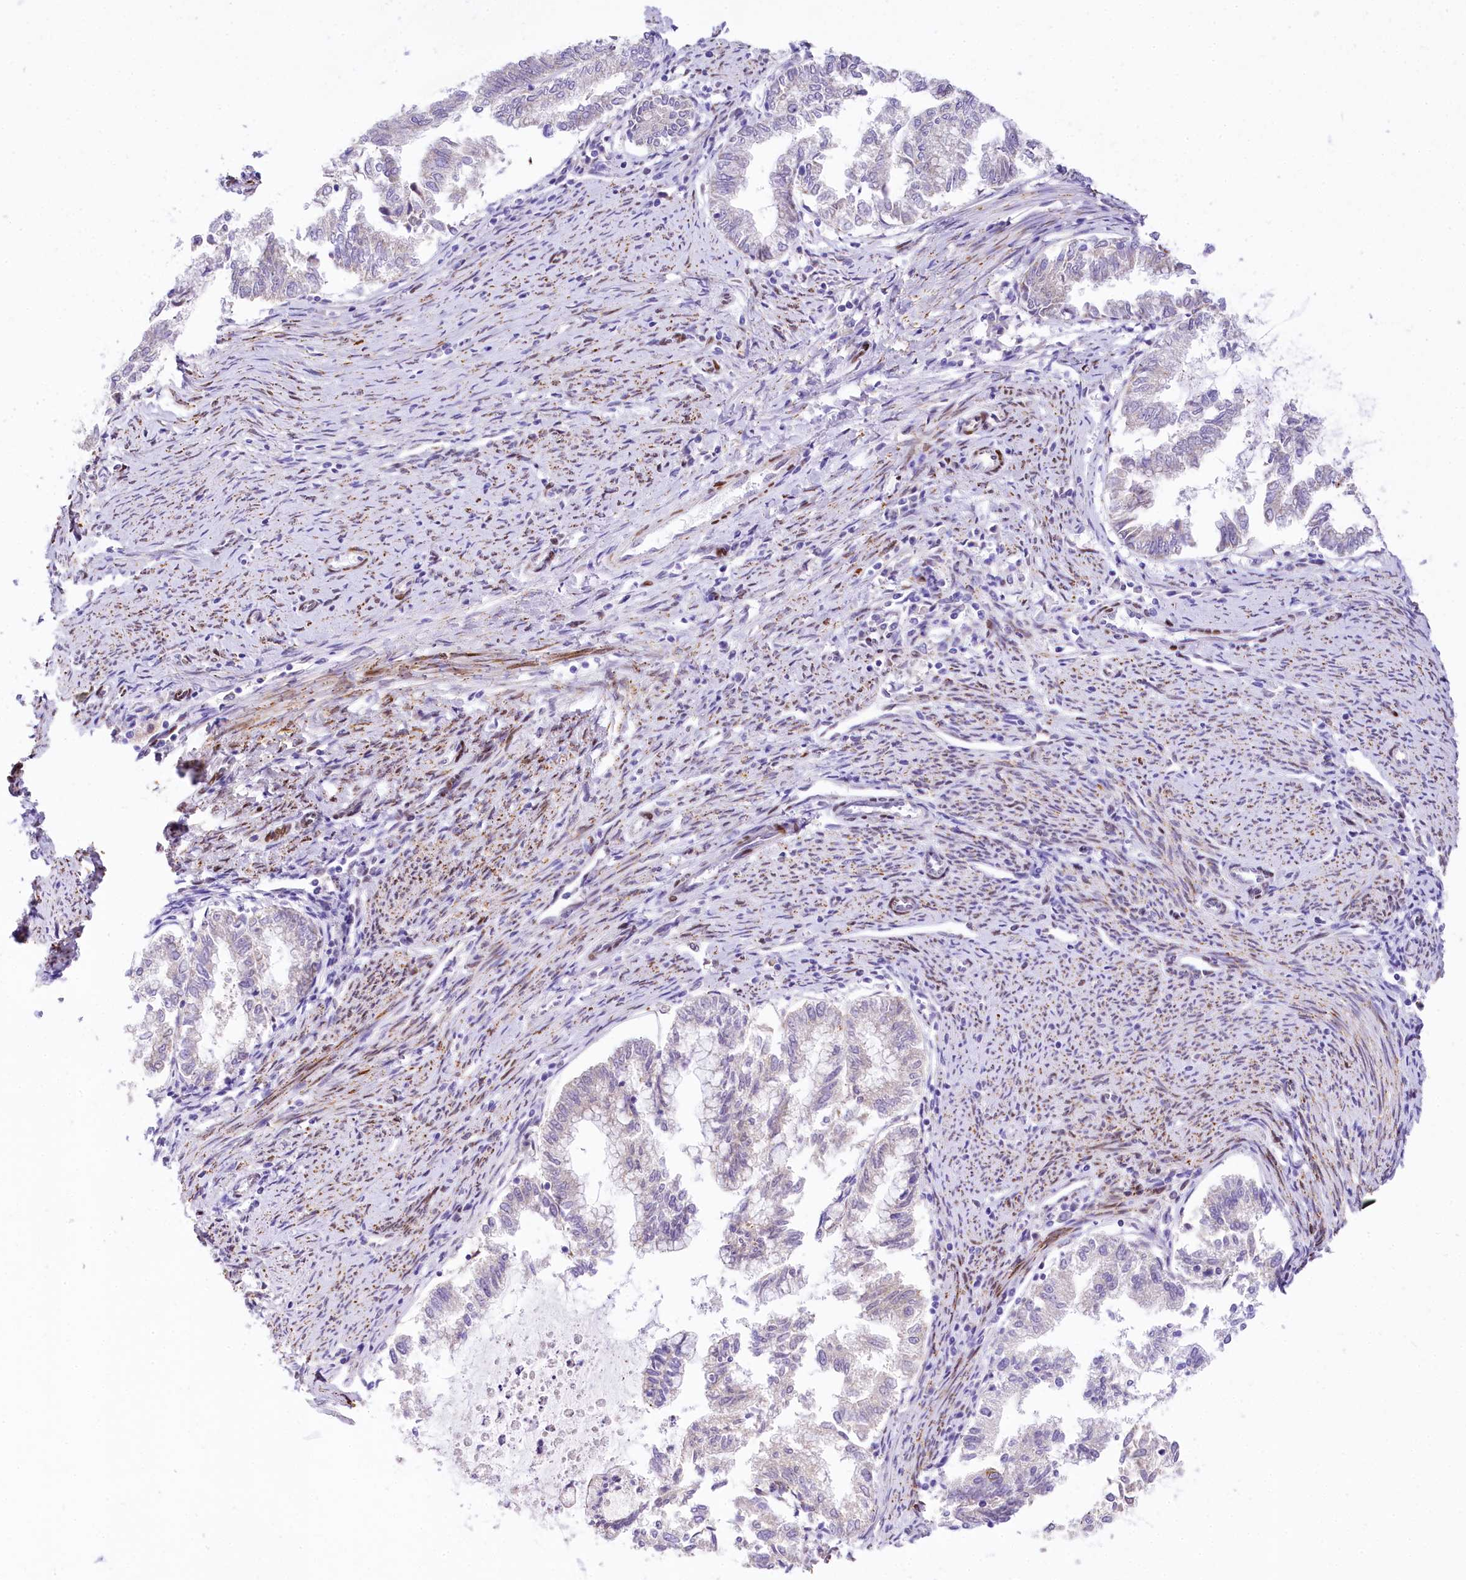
{"staining": {"intensity": "negative", "quantity": "none", "location": "none"}, "tissue": "endometrial cancer", "cell_type": "Tumor cells", "image_type": "cancer", "snomed": [{"axis": "morphology", "description": "Adenocarcinoma, NOS"}, {"axis": "topography", "description": "Endometrium"}], "caption": "Endometrial cancer (adenocarcinoma) was stained to show a protein in brown. There is no significant staining in tumor cells.", "gene": "PPIP5K2", "patient": {"sex": "female", "age": 79}}